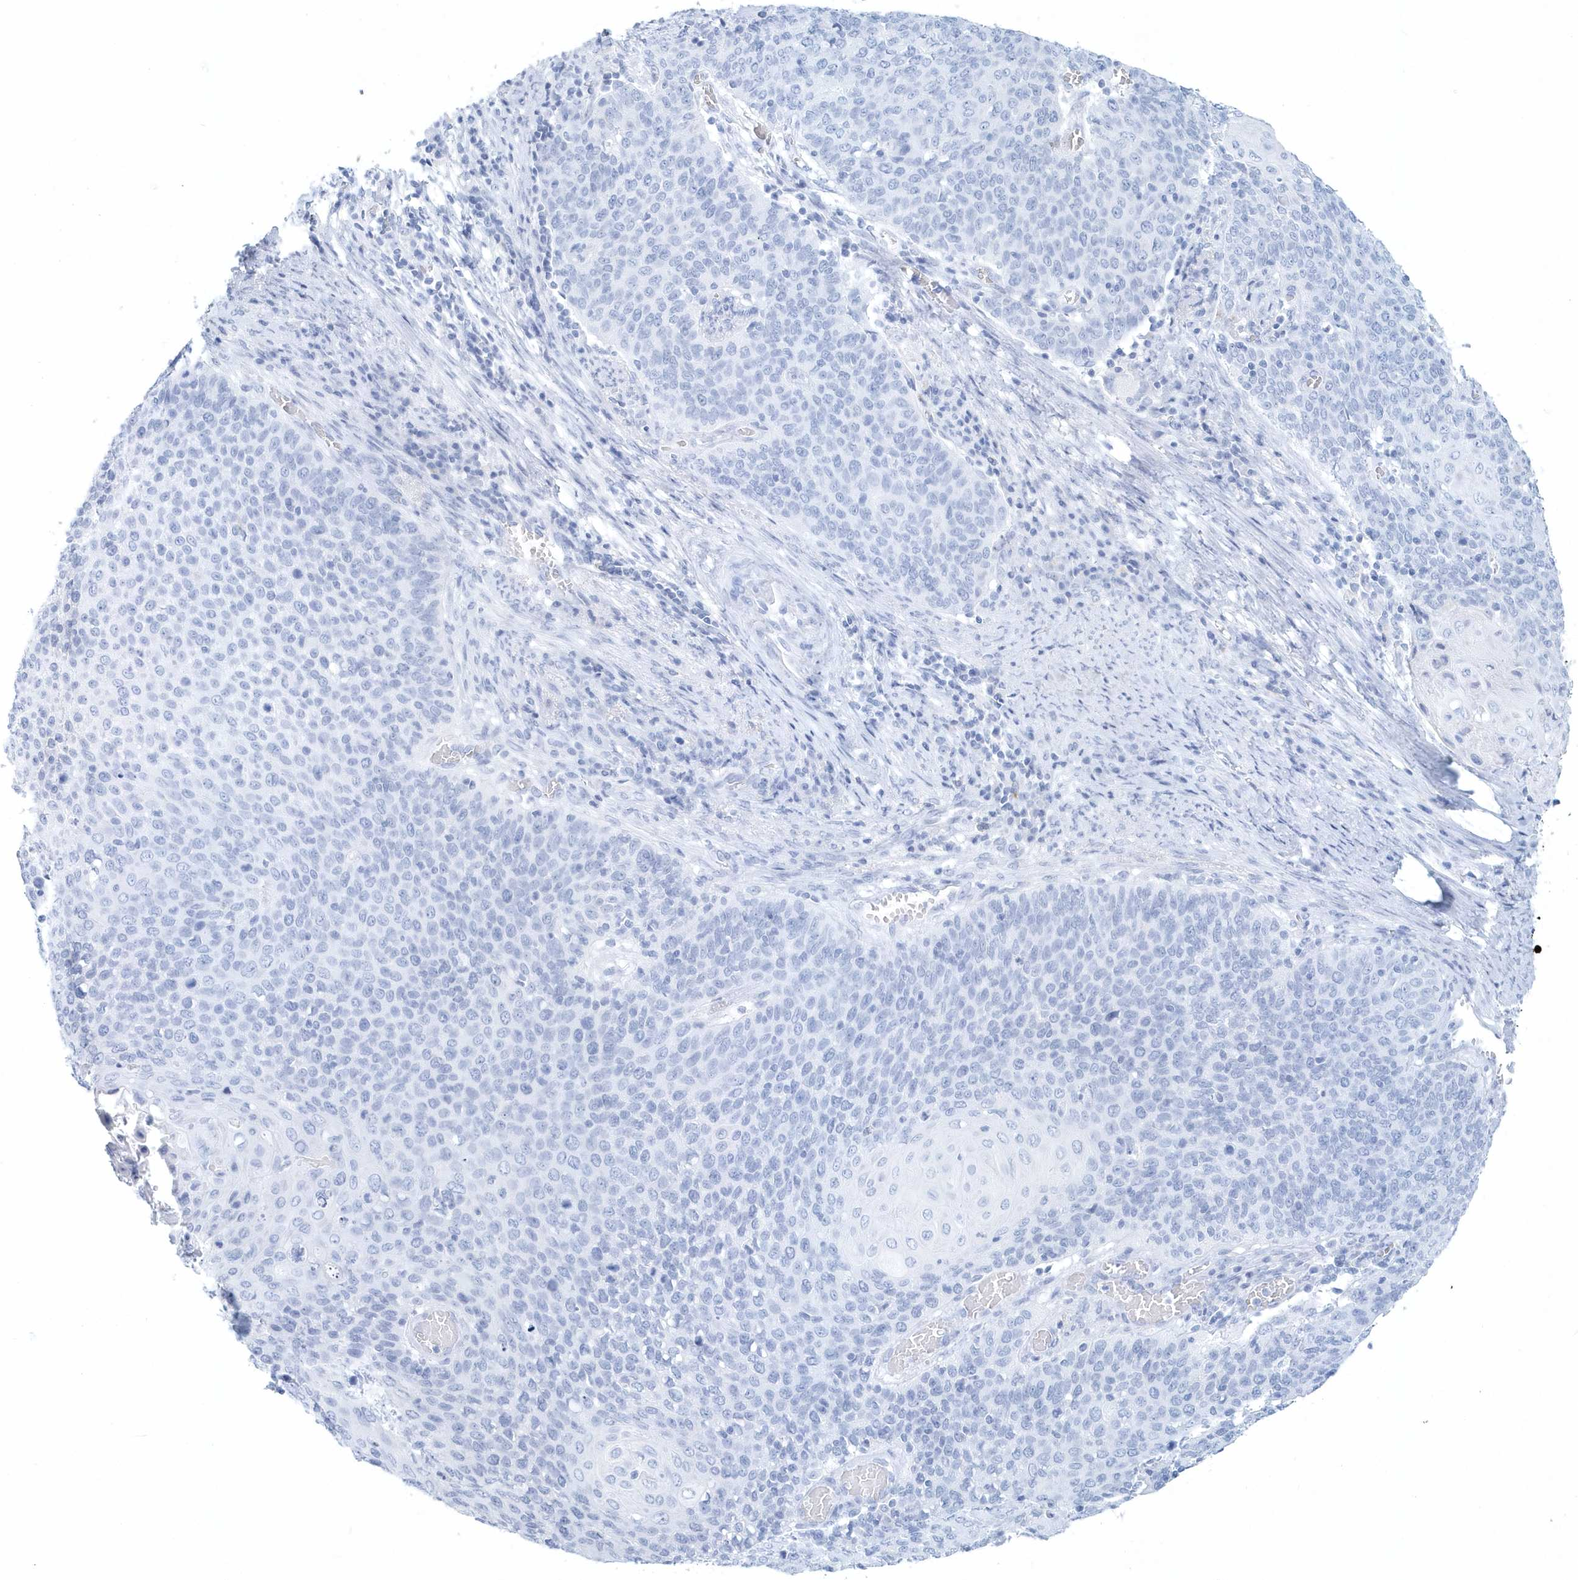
{"staining": {"intensity": "negative", "quantity": "none", "location": "none"}, "tissue": "cervical cancer", "cell_type": "Tumor cells", "image_type": "cancer", "snomed": [{"axis": "morphology", "description": "Squamous cell carcinoma, NOS"}, {"axis": "topography", "description": "Cervix"}], "caption": "Photomicrograph shows no significant protein expression in tumor cells of cervical squamous cell carcinoma. (Immunohistochemistry (ihc), brightfield microscopy, high magnification).", "gene": "PTPRO", "patient": {"sex": "female", "age": 39}}